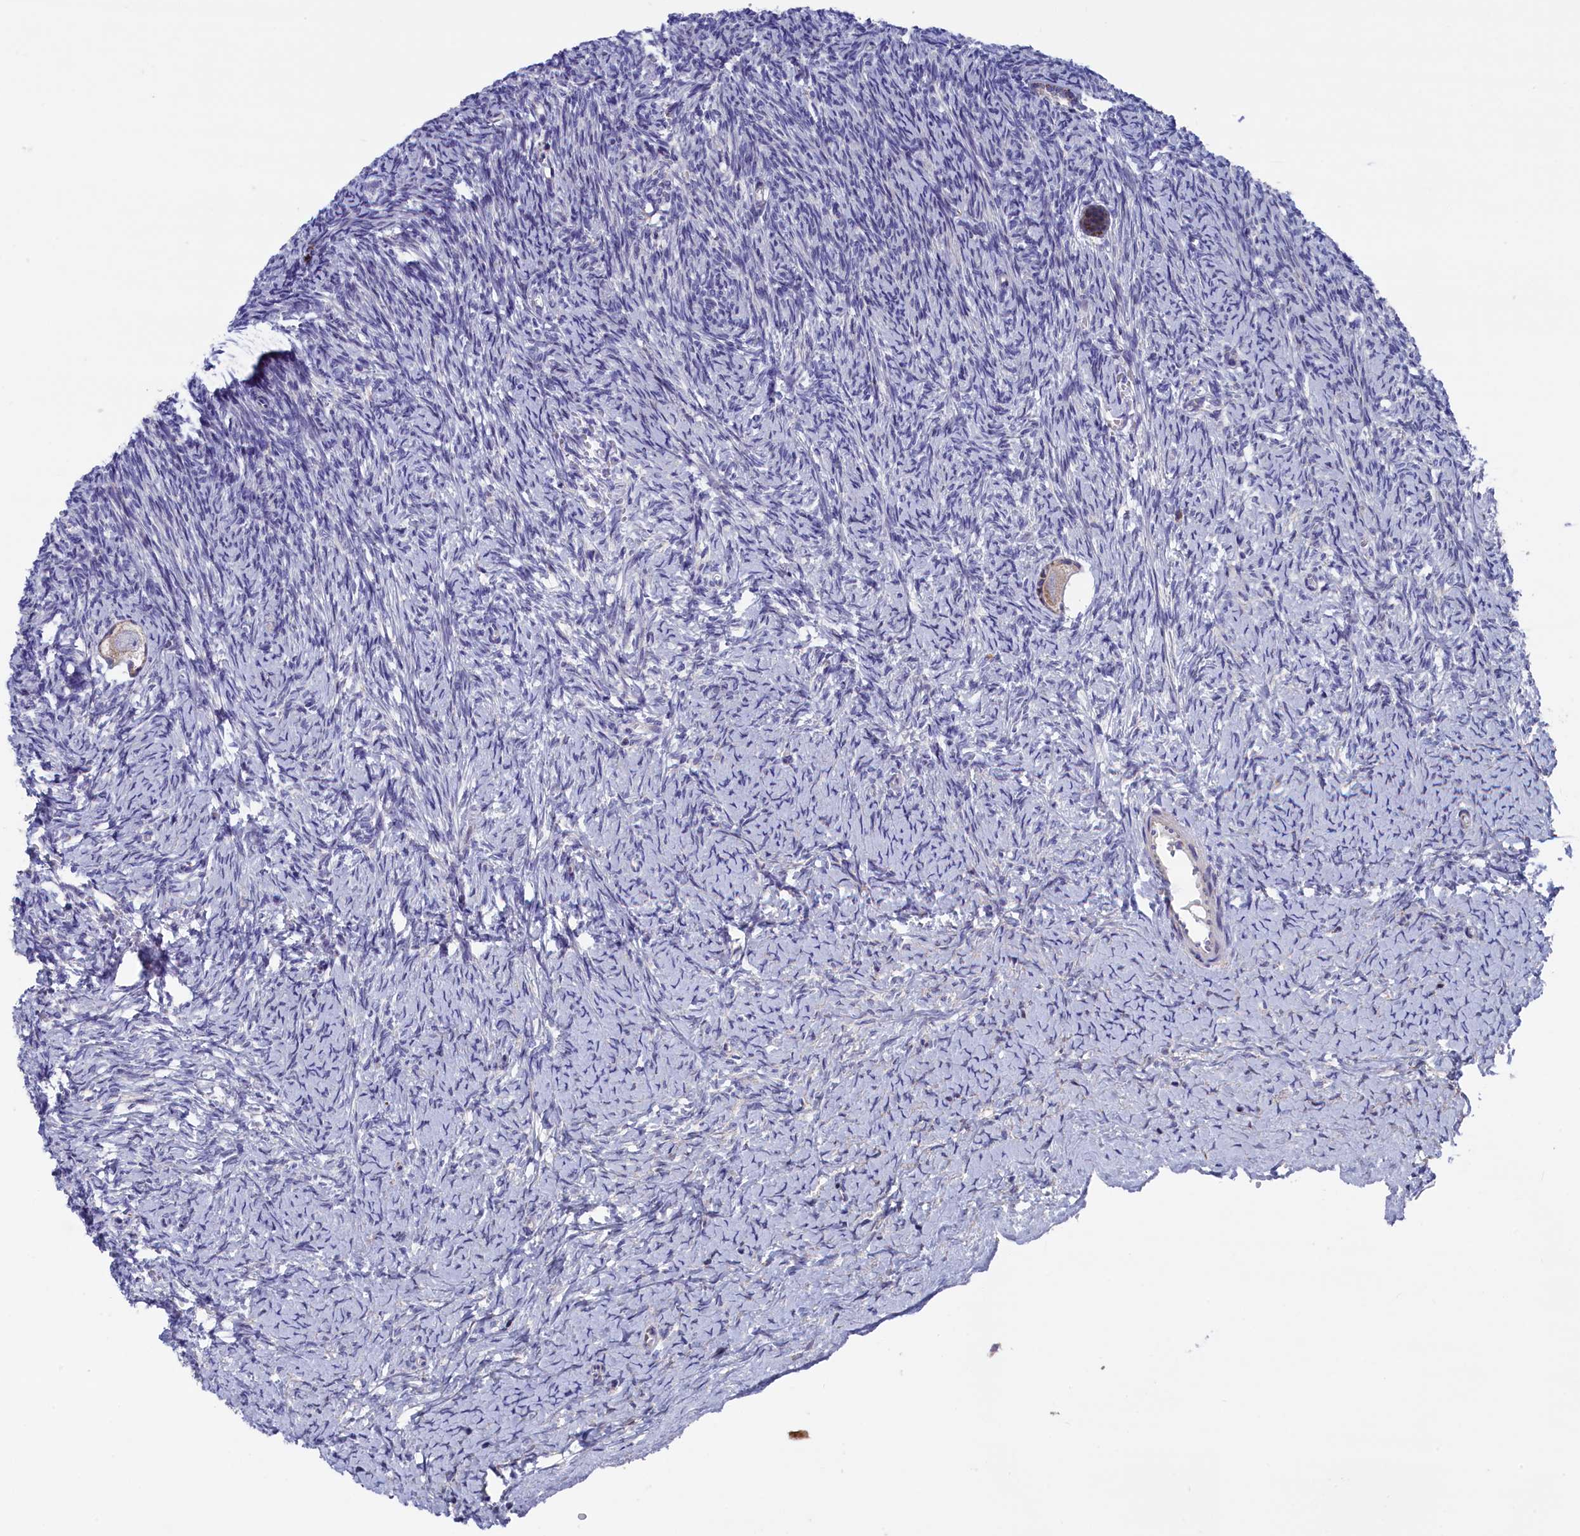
{"staining": {"intensity": "weak", "quantity": ">75%", "location": "cytoplasmic/membranous"}, "tissue": "ovary", "cell_type": "Follicle cells", "image_type": "normal", "snomed": [{"axis": "morphology", "description": "Normal tissue, NOS"}, {"axis": "topography", "description": "Ovary"}], "caption": "This micrograph reveals benign ovary stained with immunohistochemistry (IHC) to label a protein in brown. The cytoplasmic/membranous of follicle cells show weak positivity for the protein. Nuclei are counter-stained blue.", "gene": "NUDT7", "patient": {"sex": "female", "age": 39}}